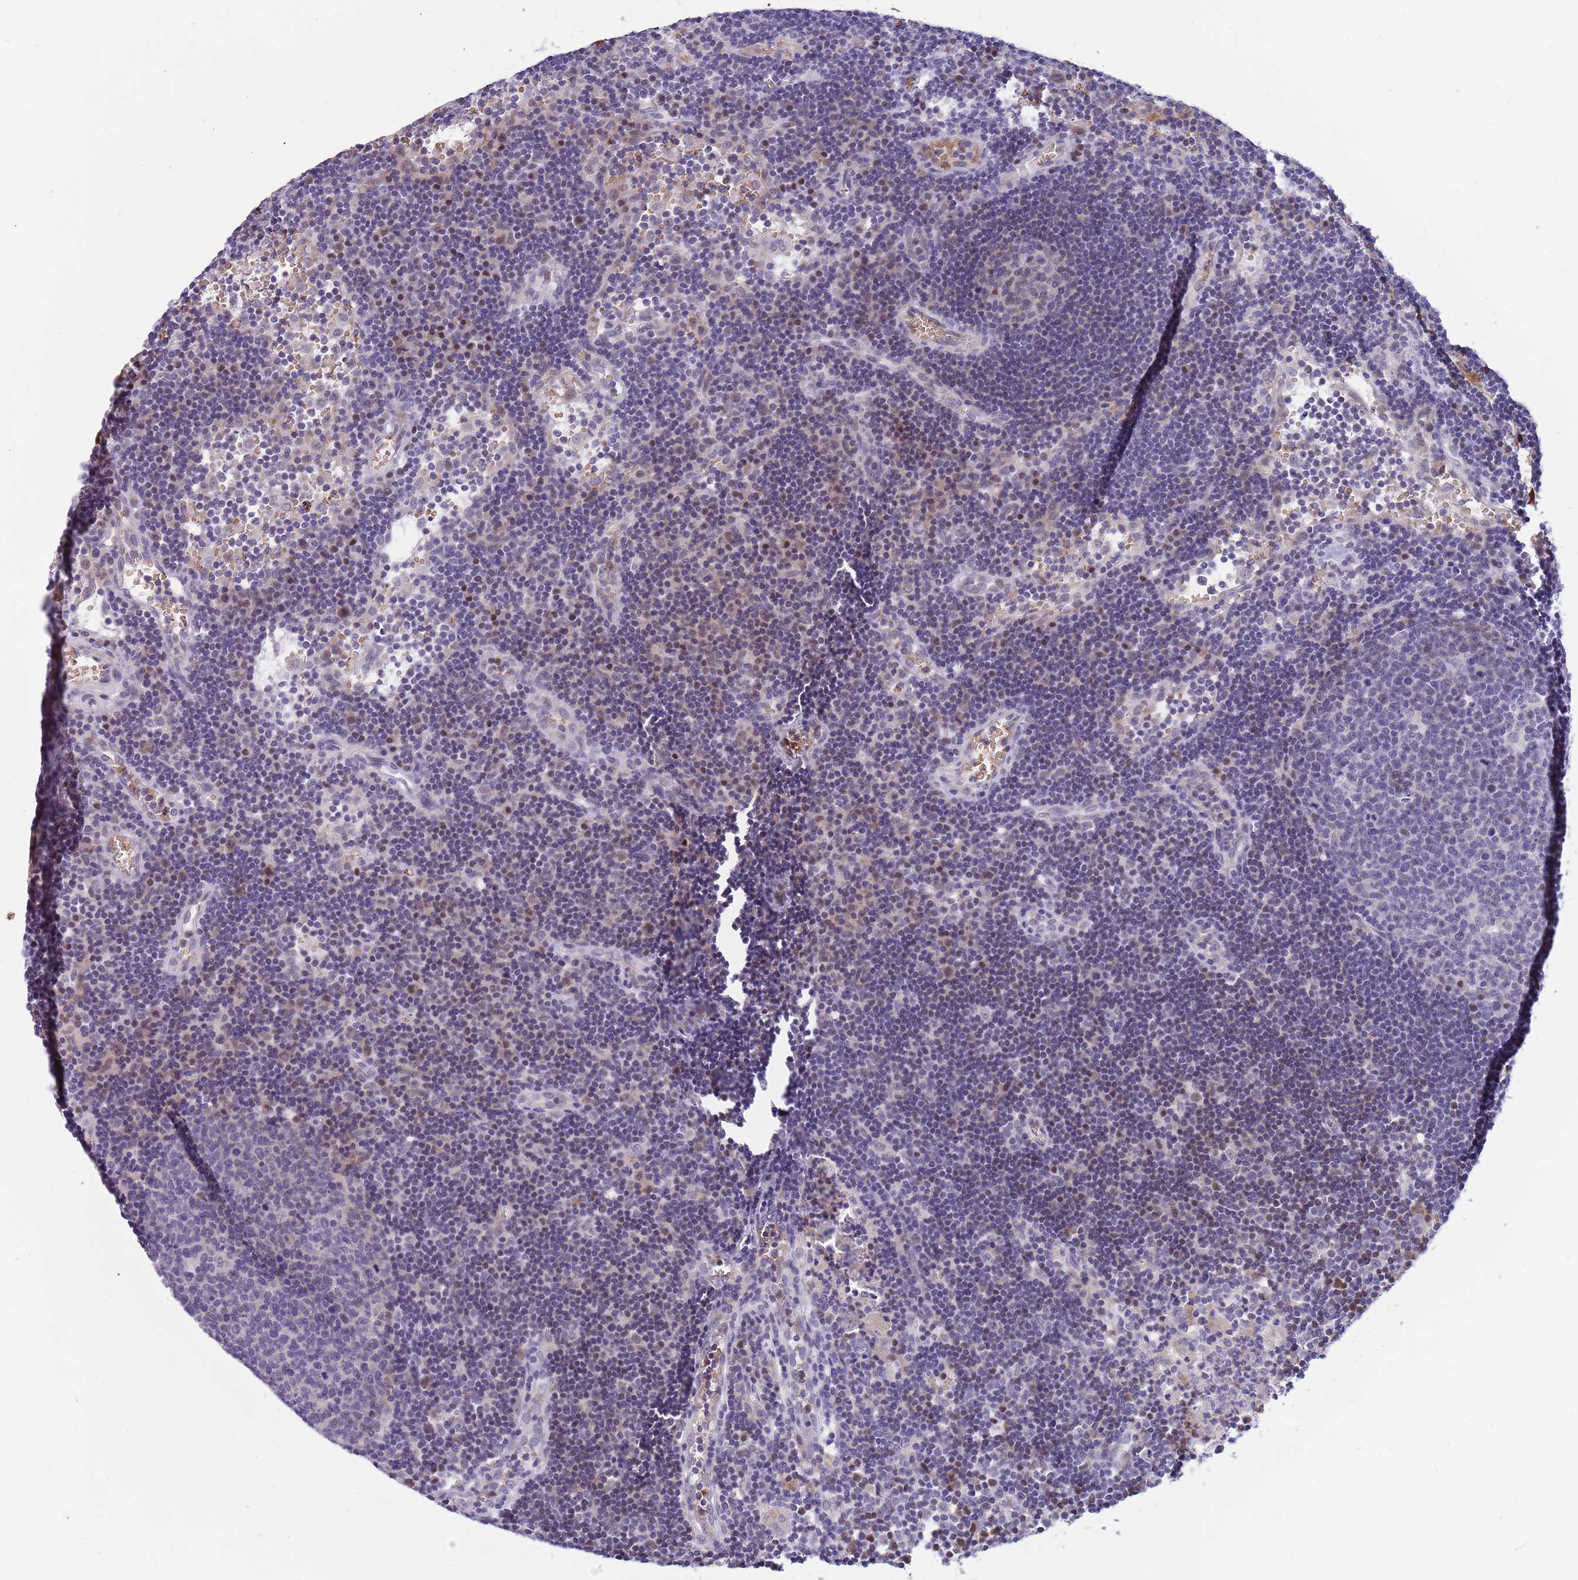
{"staining": {"intensity": "negative", "quantity": "none", "location": "none"}, "tissue": "lymph node", "cell_type": "Germinal center cells", "image_type": "normal", "snomed": [{"axis": "morphology", "description": "Normal tissue, NOS"}, {"axis": "topography", "description": "Lymph node"}], "caption": "Germinal center cells are negative for protein expression in benign human lymph node. (Brightfield microscopy of DAB immunohistochemistry (IHC) at high magnification).", "gene": "LYPD6B", "patient": {"sex": "male", "age": 62}}